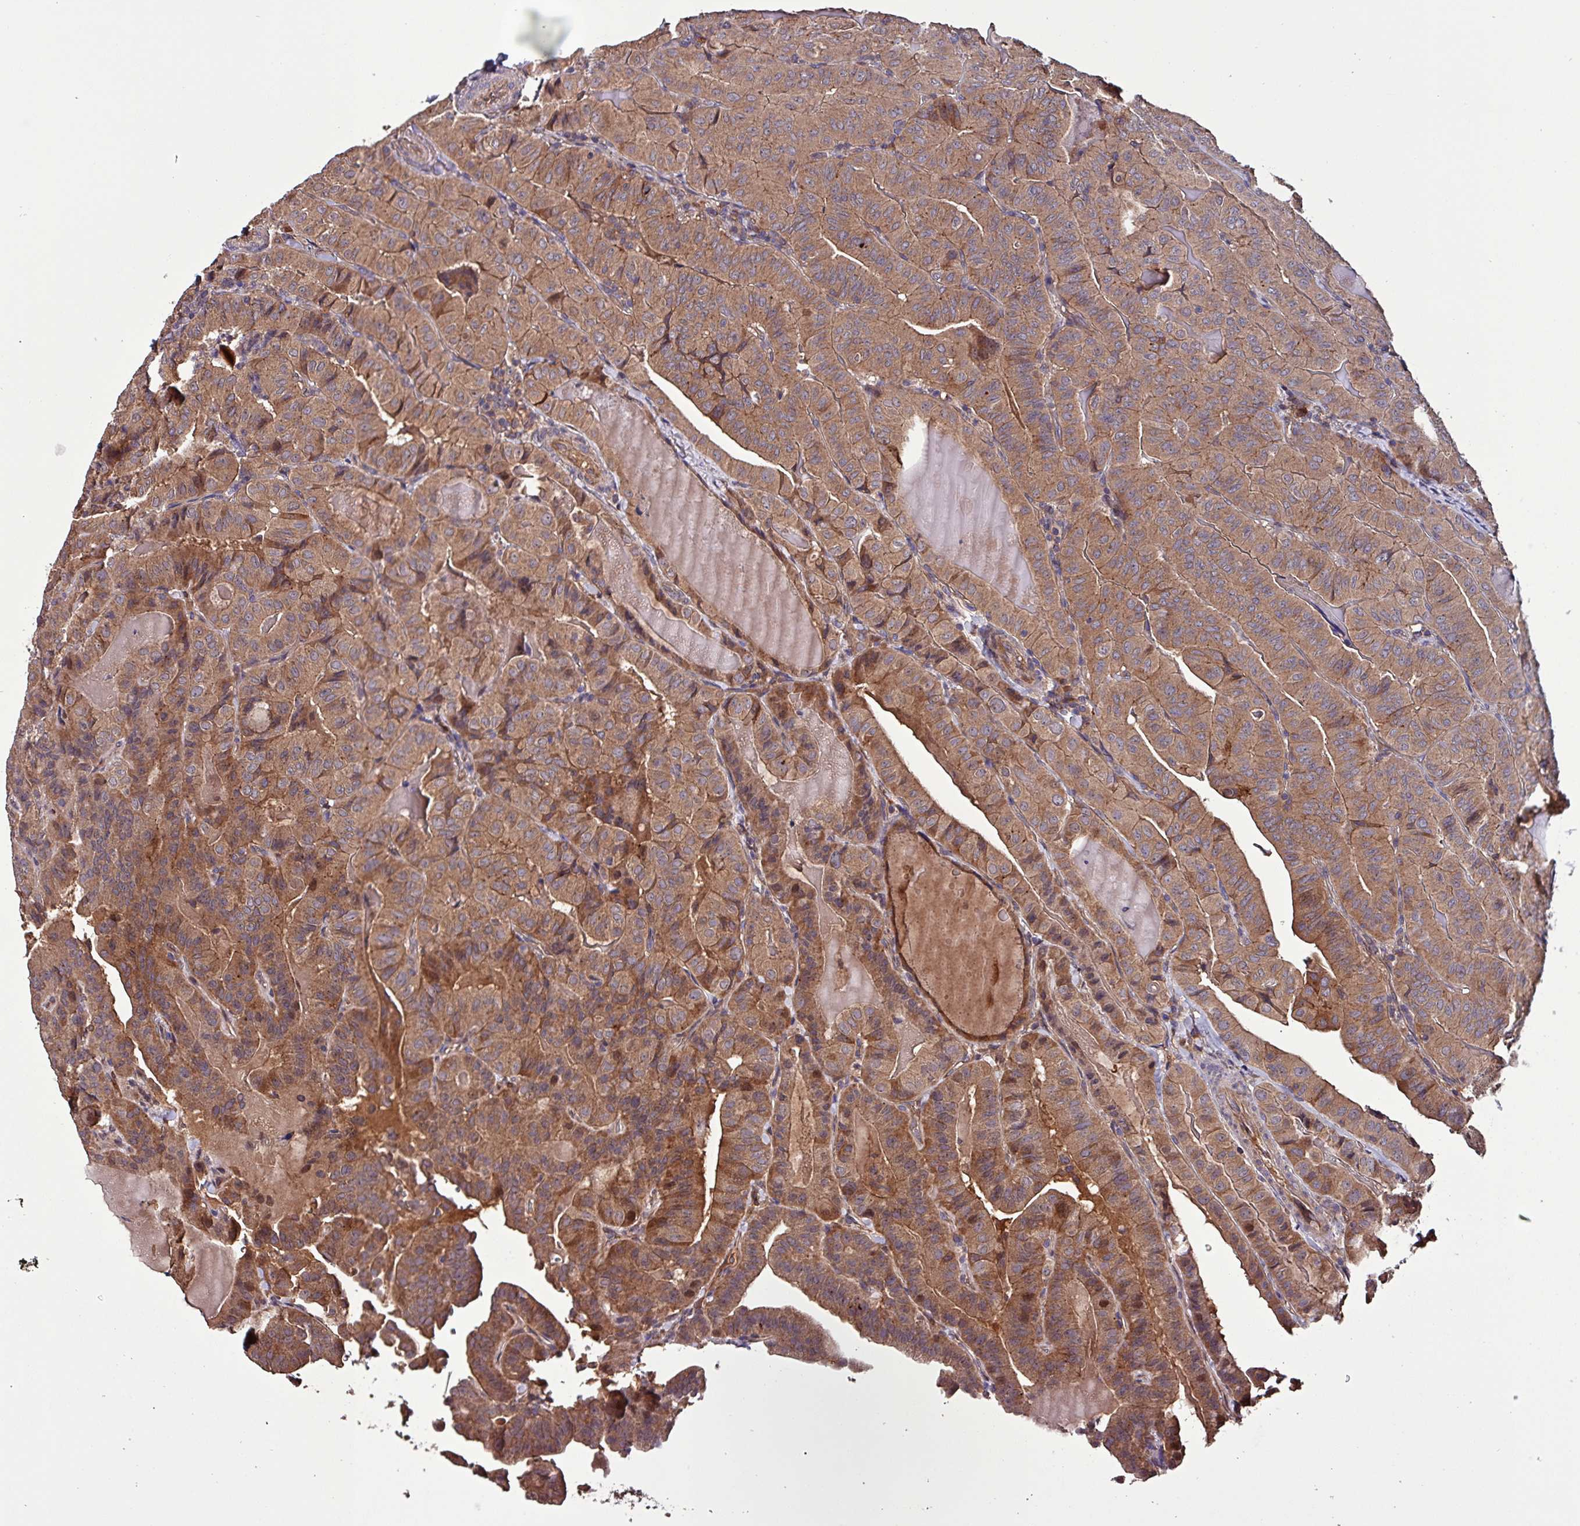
{"staining": {"intensity": "moderate", "quantity": ">75%", "location": "cytoplasmic/membranous"}, "tissue": "thyroid cancer", "cell_type": "Tumor cells", "image_type": "cancer", "snomed": [{"axis": "morphology", "description": "Papillary adenocarcinoma, NOS"}, {"axis": "topography", "description": "Thyroid gland"}], "caption": "Thyroid cancer (papillary adenocarcinoma) stained with a protein marker displays moderate staining in tumor cells.", "gene": "PAFAH1B2", "patient": {"sex": "female", "age": 68}}